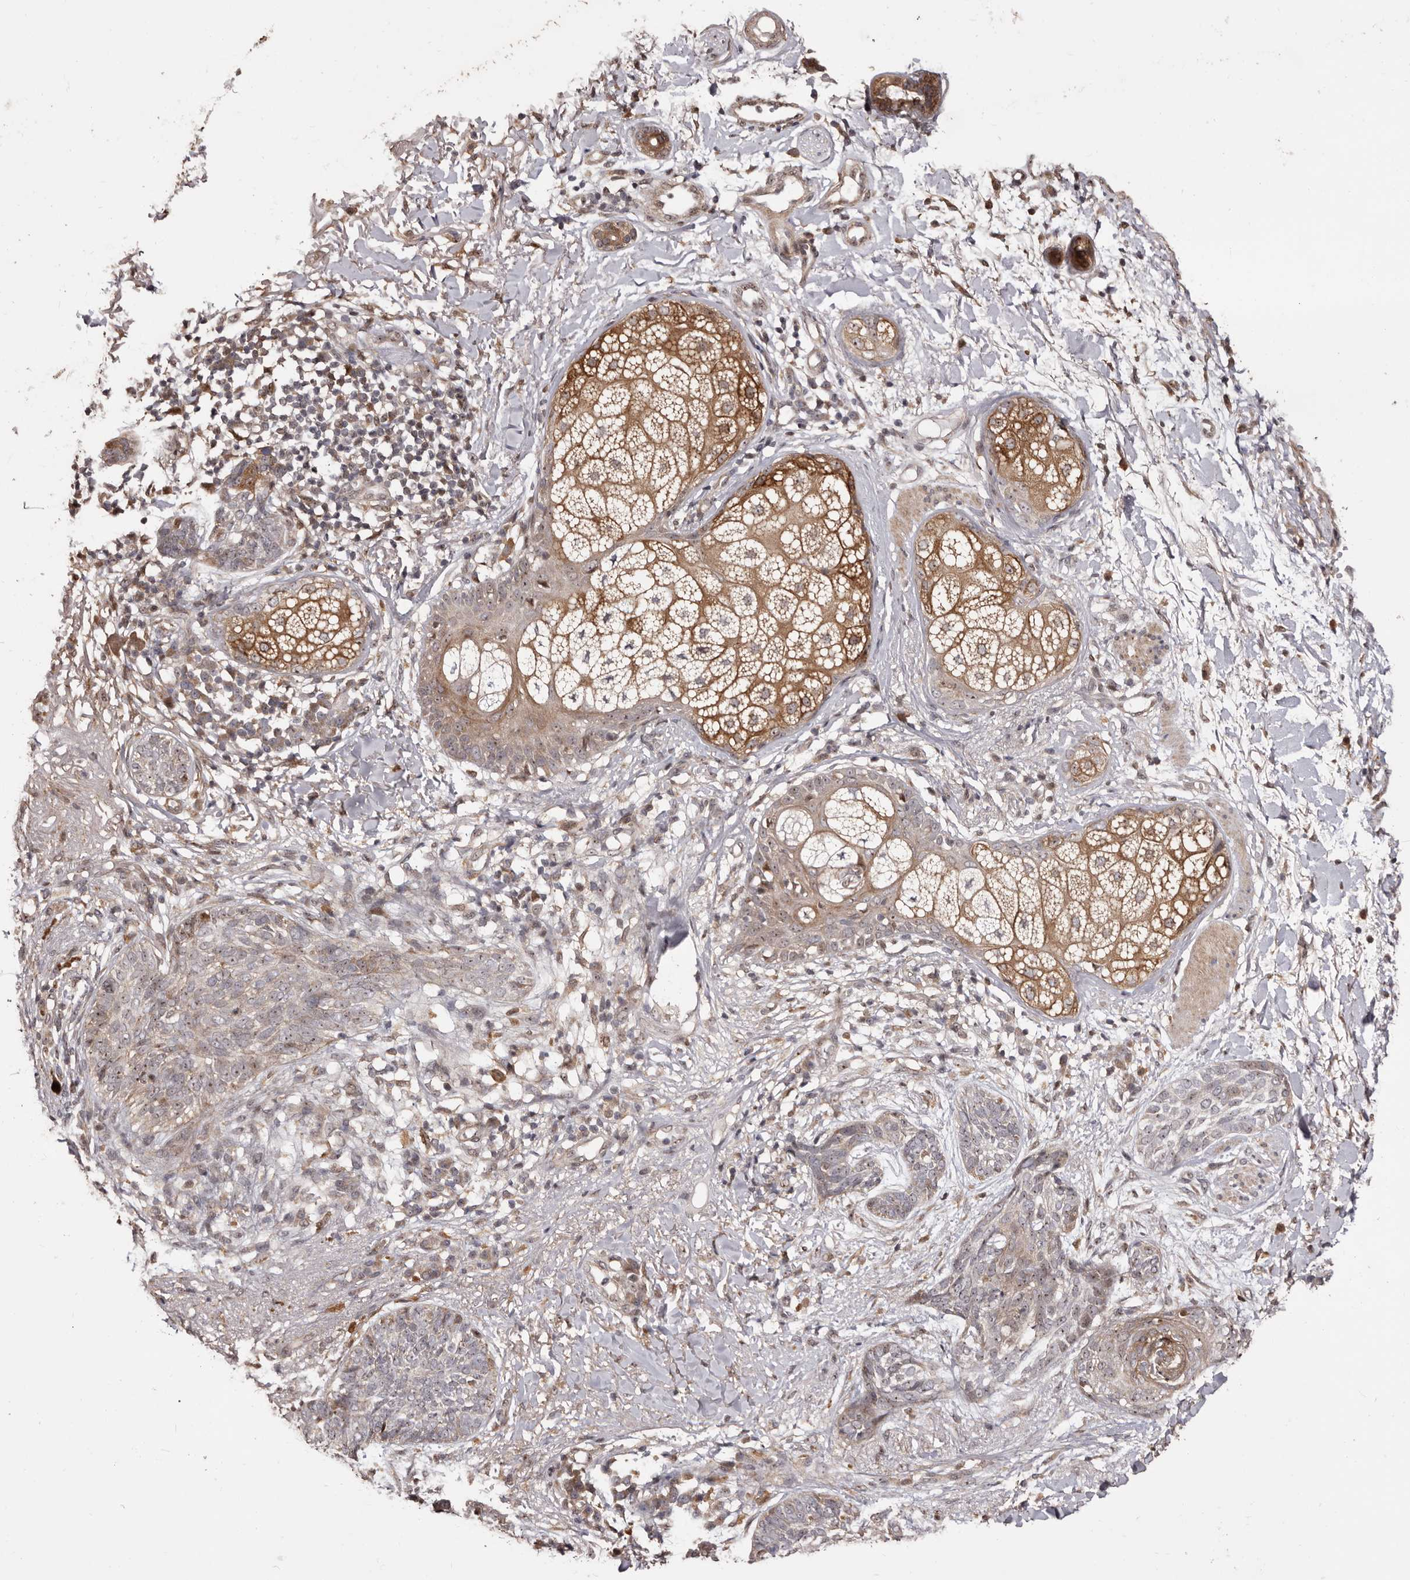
{"staining": {"intensity": "weak", "quantity": "<25%", "location": "cytoplasmic/membranous"}, "tissue": "skin cancer", "cell_type": "Tumor cells", "image_type": "cancer", "snomed": [{"axis": "morphology", "description": "Basal cell carcinoma"}, {"axis": "topography", "description": "Skin"}], "caption": "This is a histopathology image of IHC staining of skin cancer, which shows no staining in tumor cells. The staining was performed using DAB (3,3'-diaminobenzidine) to visualize the protein expression in brown, while the nuclei were stained in blue with hematoxylin (Magnification: 20x).", "gene": "ZCCHC7", "patient": {"sex": "male", "age": 85}}